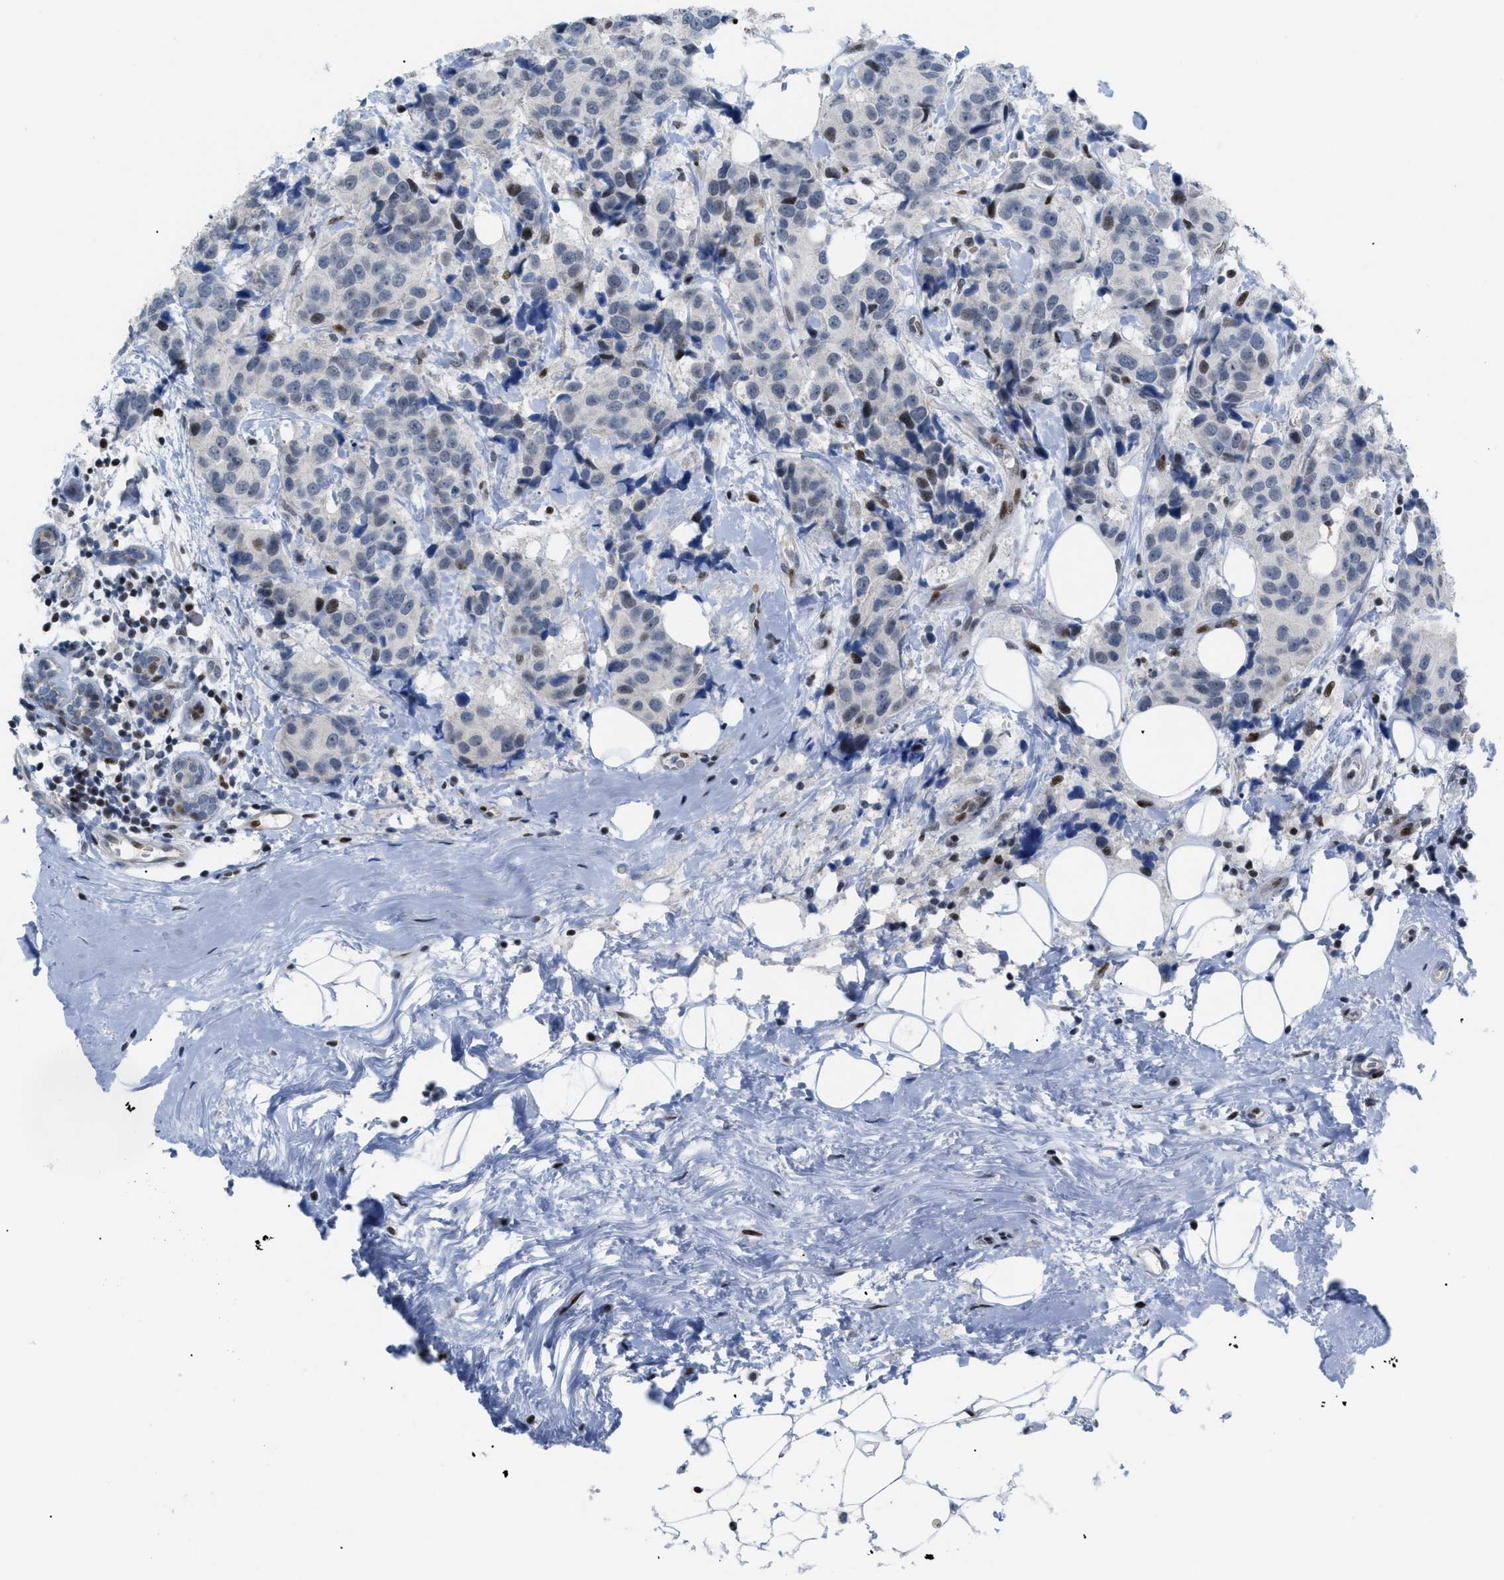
{"staining": {"intensity": "negative", "quantity": "none", "location": "none"}, "tissue": "breast cancer", "cell_type": "Tumor cells", "image_type": "cancer", "snomed": [{"axis": "morphology", "description": "Normal tissue, NOS"}, {"axis": "morphology", "description": "Duct carcinoma"}, {"axis": "topography", "description": "Breast"}], "caption": "Breast cancer stained for a protein using immunohistochemistry (IHC) shows no positivity tumor cells.", "gene": "MED1", "patient": {"sex": "female", "age": 39}}